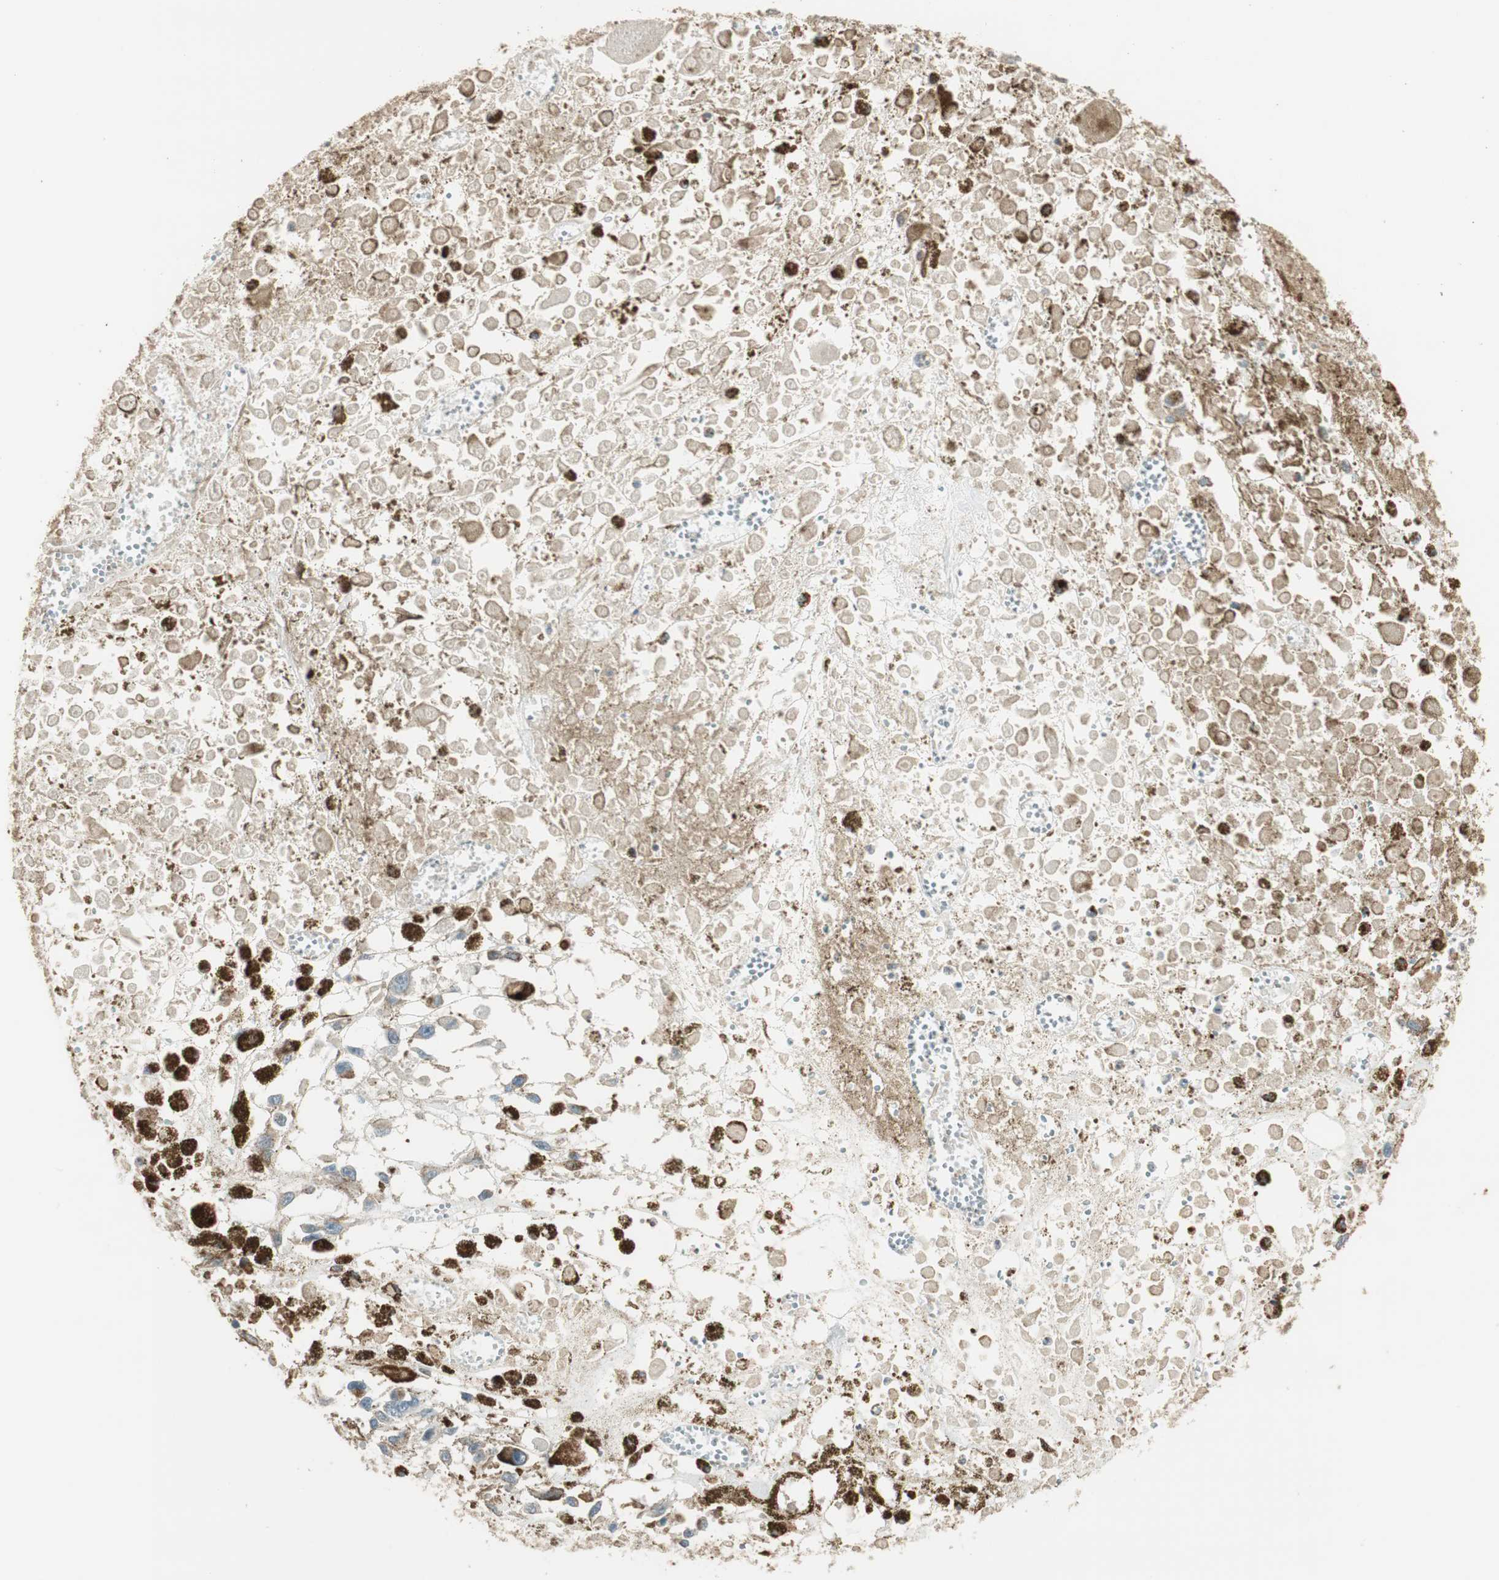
{"staining": {"intensity": "negative", "quantity": "none", "location": "none"}, "tissue": "melanoma", "cell_type": "Tumor cells", "image_type": "cancer", "snomed": [{"axis": "morphology", "description": "Malignant melanoma, Metastatic site"}, {"axis": "topography", "description": "Lymph node"}], "caption": "Tumor cells are negative for brown protein staining in malignant melanoma (metastatic site).", "gene": "PFDN5", "patient": {"sex": "male", "age": 59}}